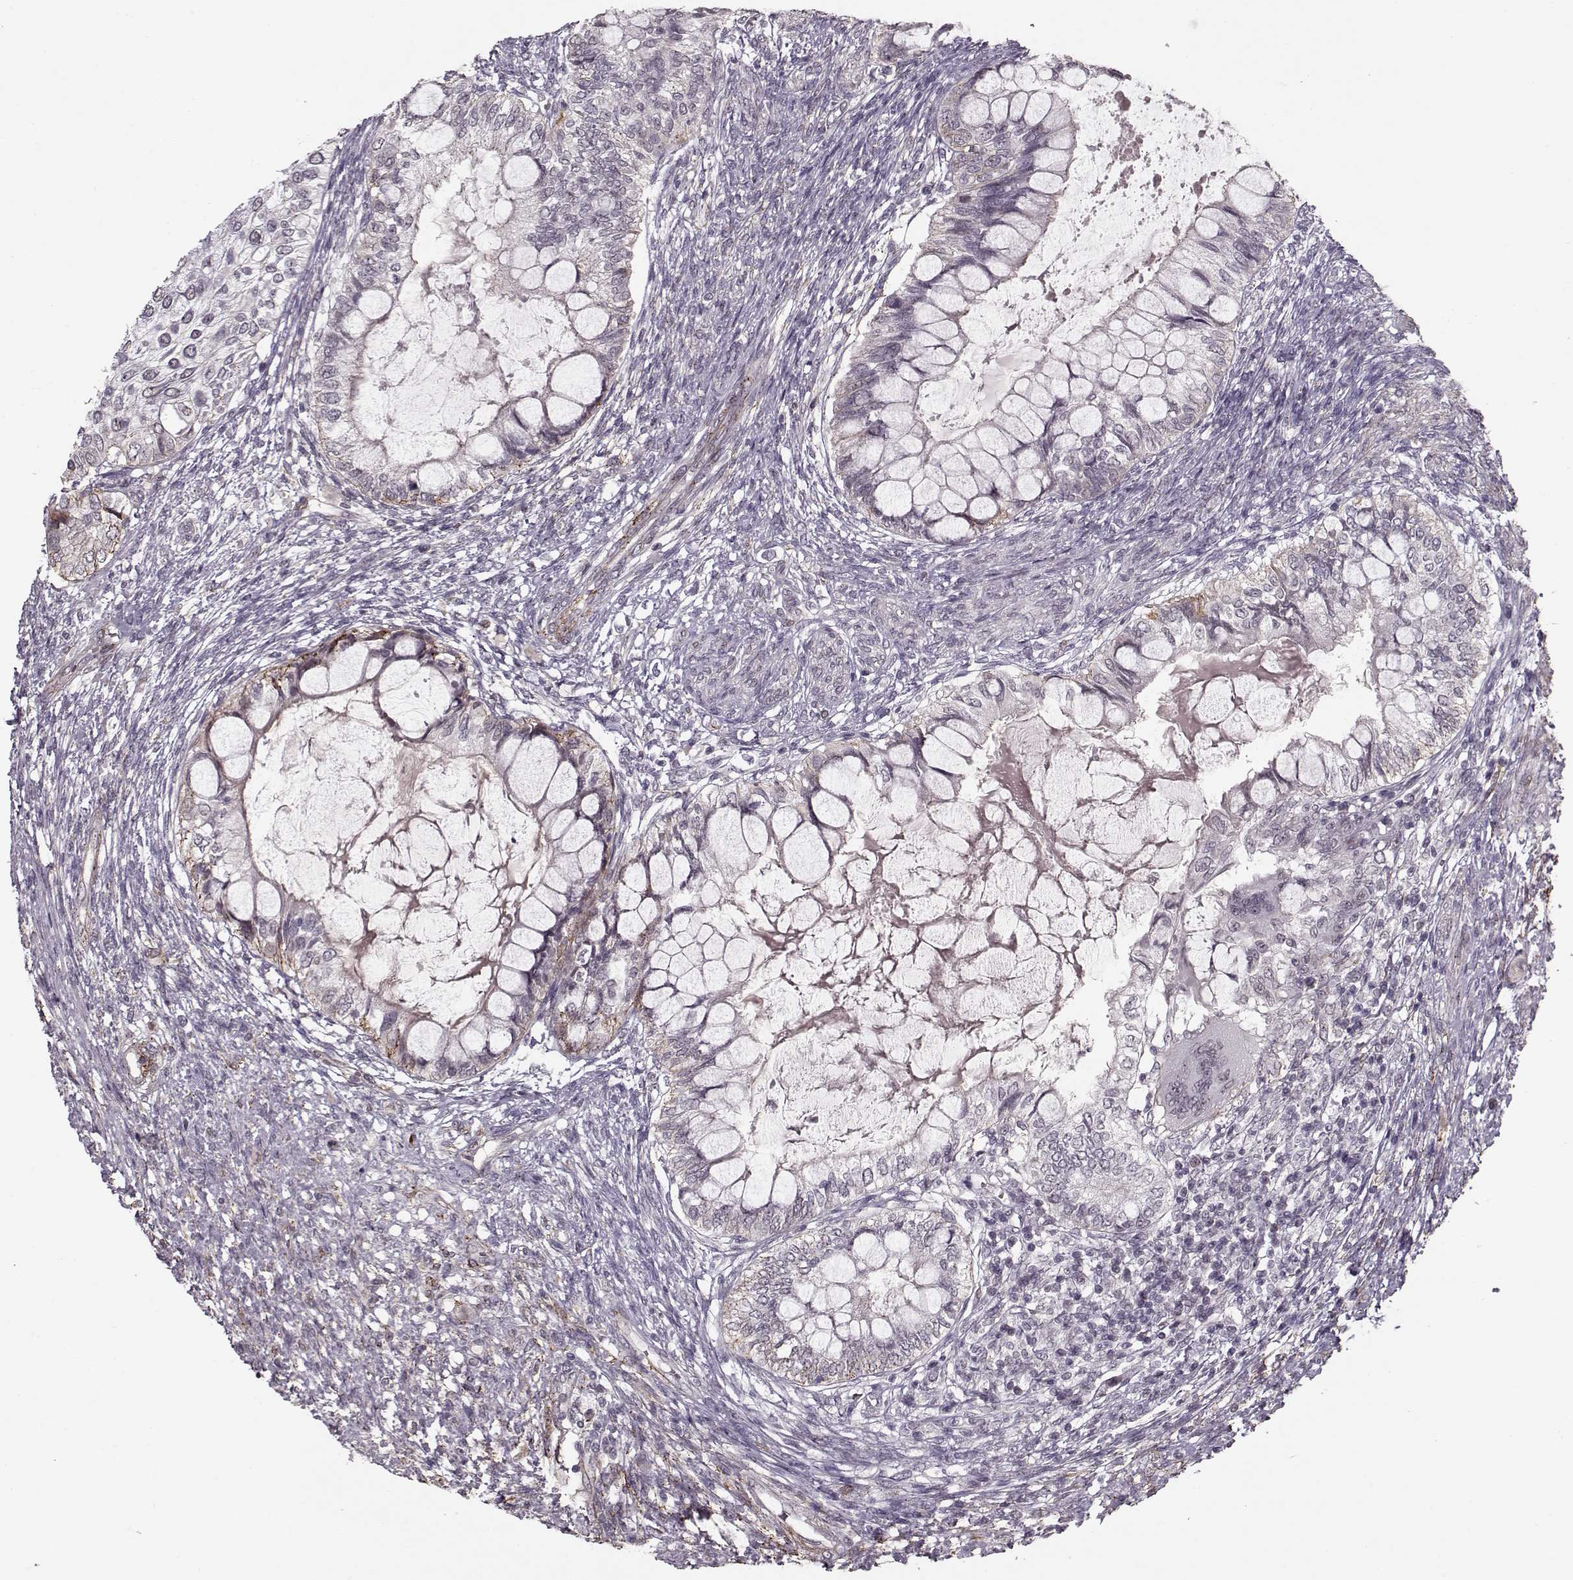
{"staining": {"intensity": "moderate", "quantity": "<25%", "location": "nuclear"}, "tissue": "testis cancer", "cell_type": "Tumor cells", "image_type": "cancer", "snomed": [{"axis": "morphology", "description": "Seminoma, NOS"}, {"axis": "morphology", "description": "Carcinoma, Embryonal, NOS"}, {"axis": "topography", "description": "Testis"}], "caption": "Testis cancer (seminoma) stained with DAB (3,3'-diaminobenzidine) immunohistochemistry (IHC) shows low levels of moderate nuclear staining in about <25% of tumor cells.", "gene": "DNAI3", "patient": {"sex": "male", "age": 41}}